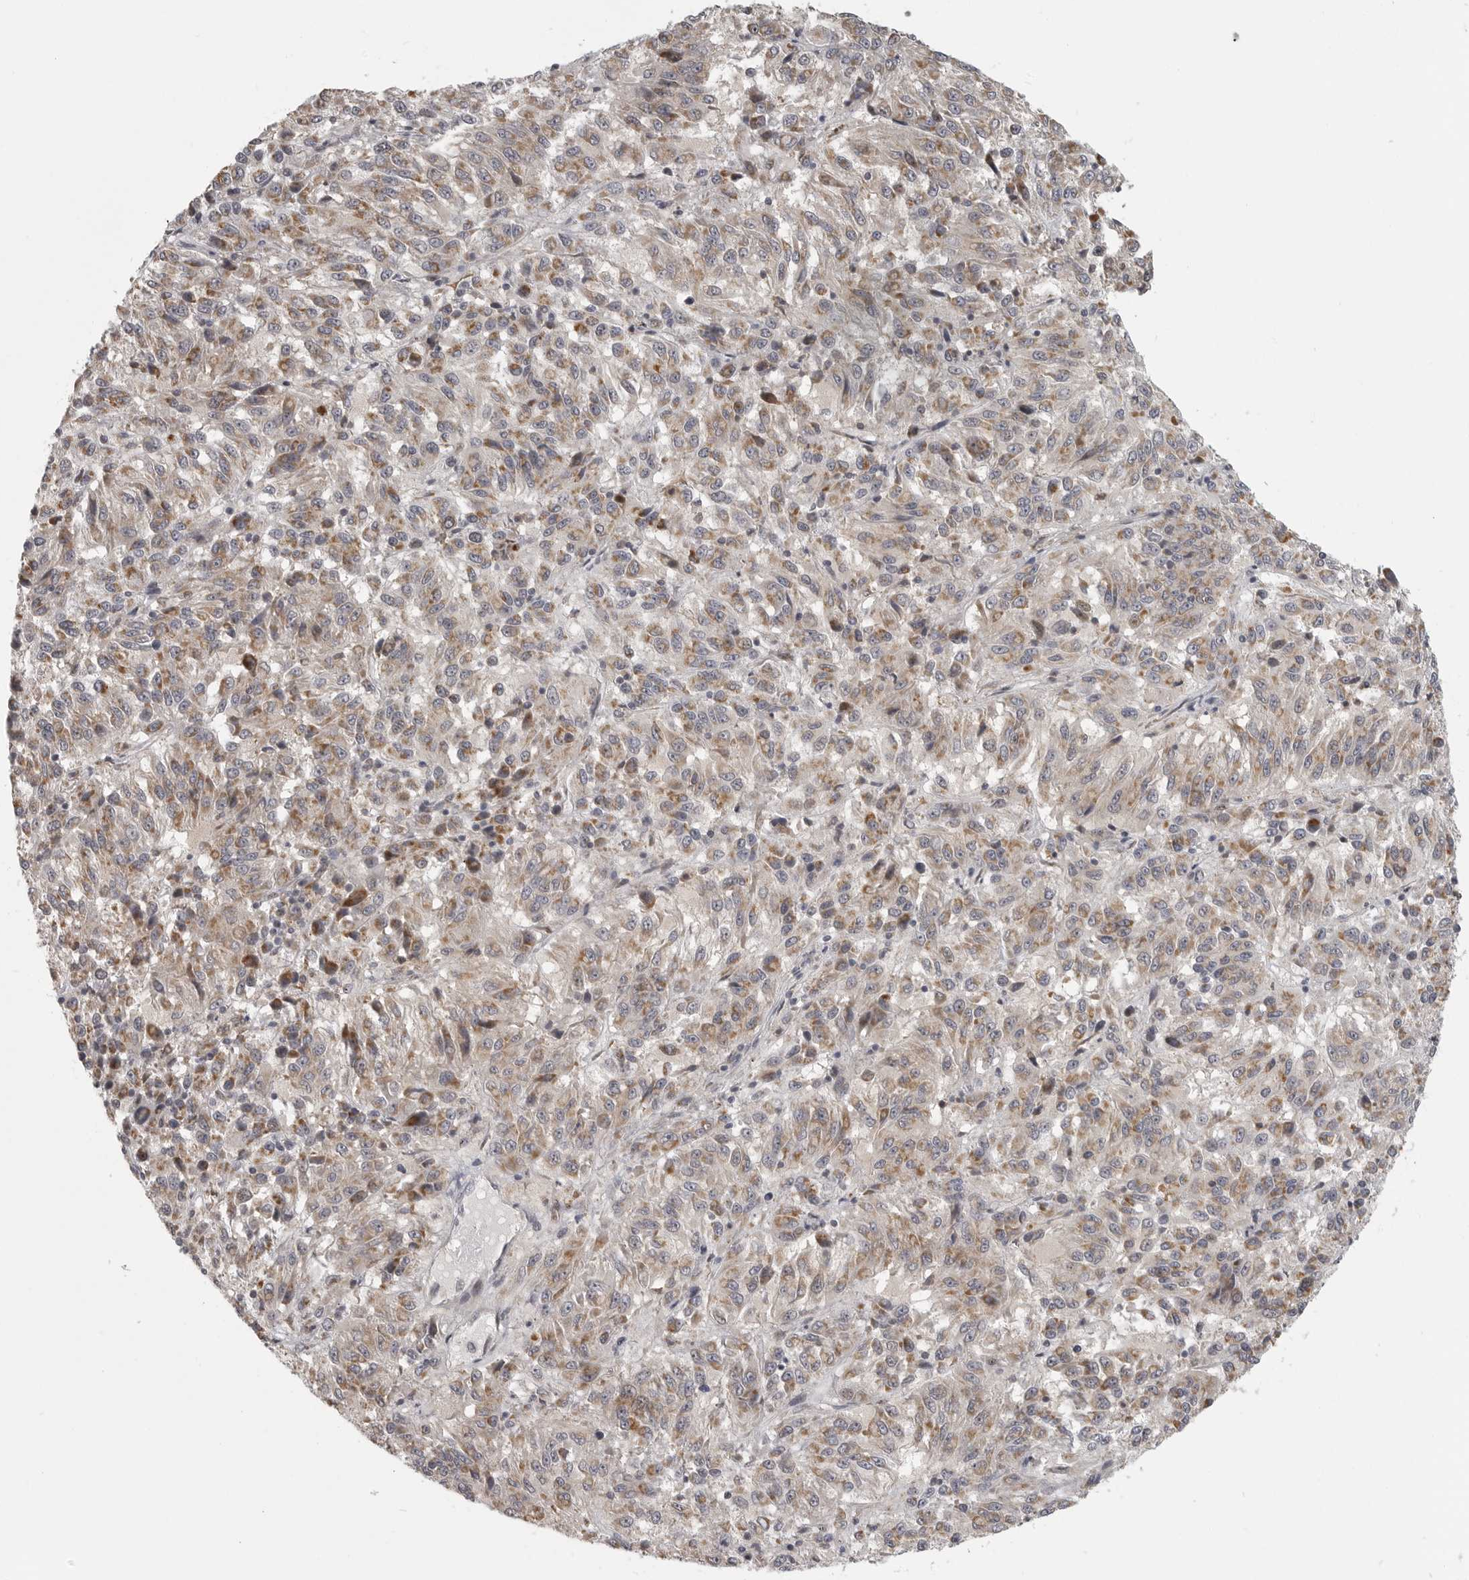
{"staining": {"intensity": "weak", "quantity": ">75%", "location": "cytoplasmic/membranous"}, "tissue": "melanoma", "cell_type": "Tumor cells", "image_type": "cancer", "snomed": [{"axis": "morphology", "description": "Malignant melanoma, Metastatic site"}, {"axis": "topography", "description": "Lung"}], "caption": "Human melanoma stained with a brown dye shows weak cytoplasmic/membranous positive staining in approximately >75% of tumor cells.", "gene": "POLE2", "patient": {"sex": "male", "age": 64}}